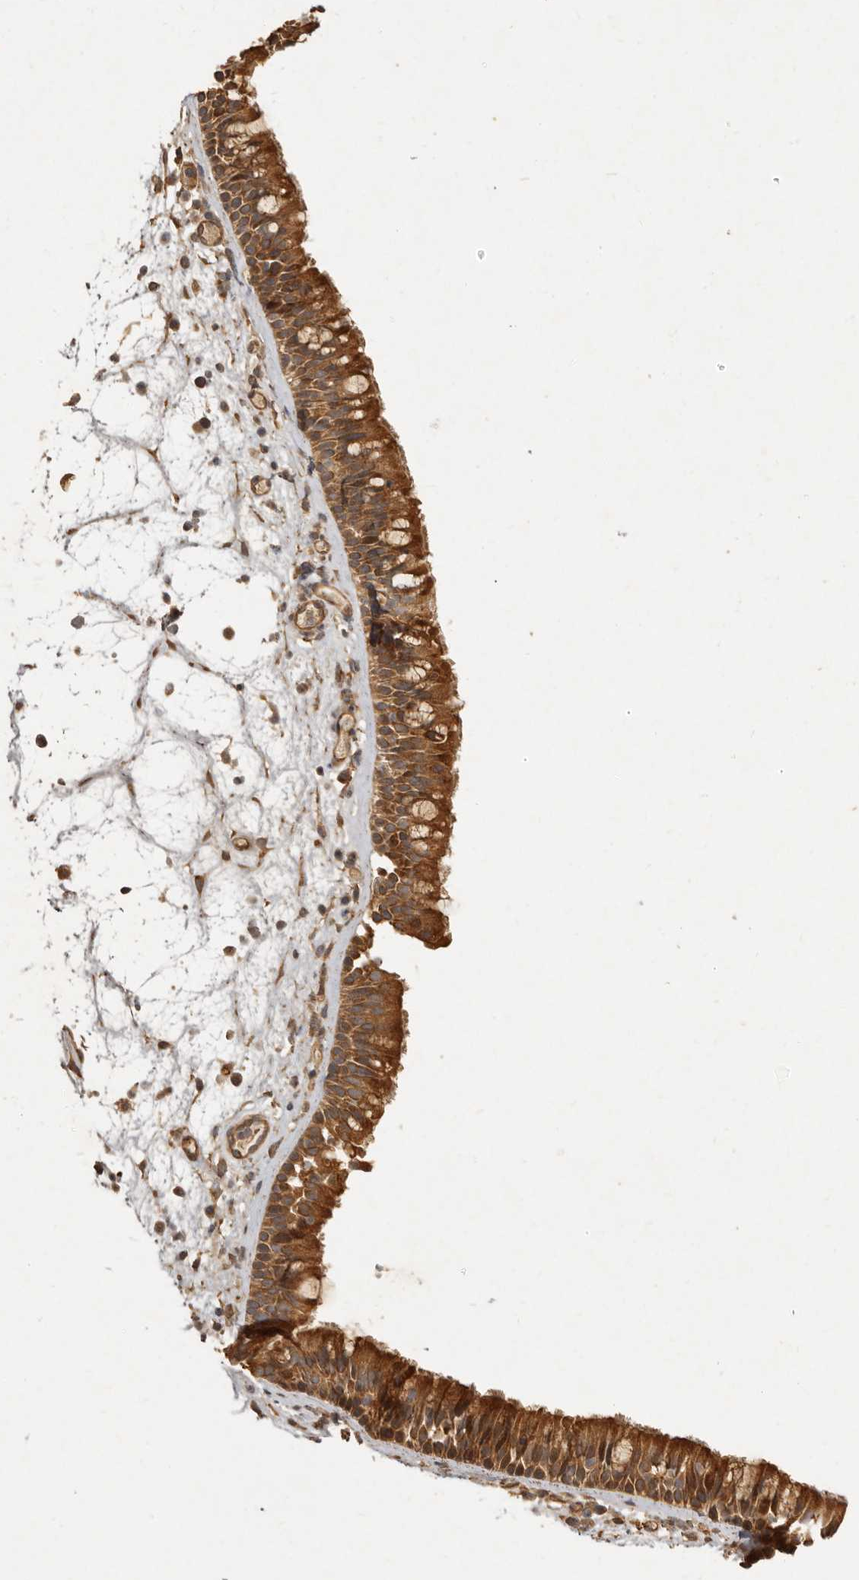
{"staining": {"intensity": "strong", "quantity": ">75%", "location": "cytoplasmic/membranous"}, "tissue": "nasopharynx", "cell_type": "Respiratory epithelial cells", "image_type": "normal", "snomed": [{"axis": "morphology", "description": "Normal tissue, NOS"}, {"axis": "morphology", "description": "Inflammation, NOS"}, {"axis": "morphology", "description": "Malignant melanoma, Metastatic site"}, {"axis": "topography", "description": "Nasopharynx"}], "caption": "About >75% of respiratory epithelial cells in unremarkable nasopharynx display strong cytoplasmic/membranous protein staining as visualized by brown immunohistochemical staining.", "gene": "SEMA3A", "patient": {"sex": "male", "age": 70}}